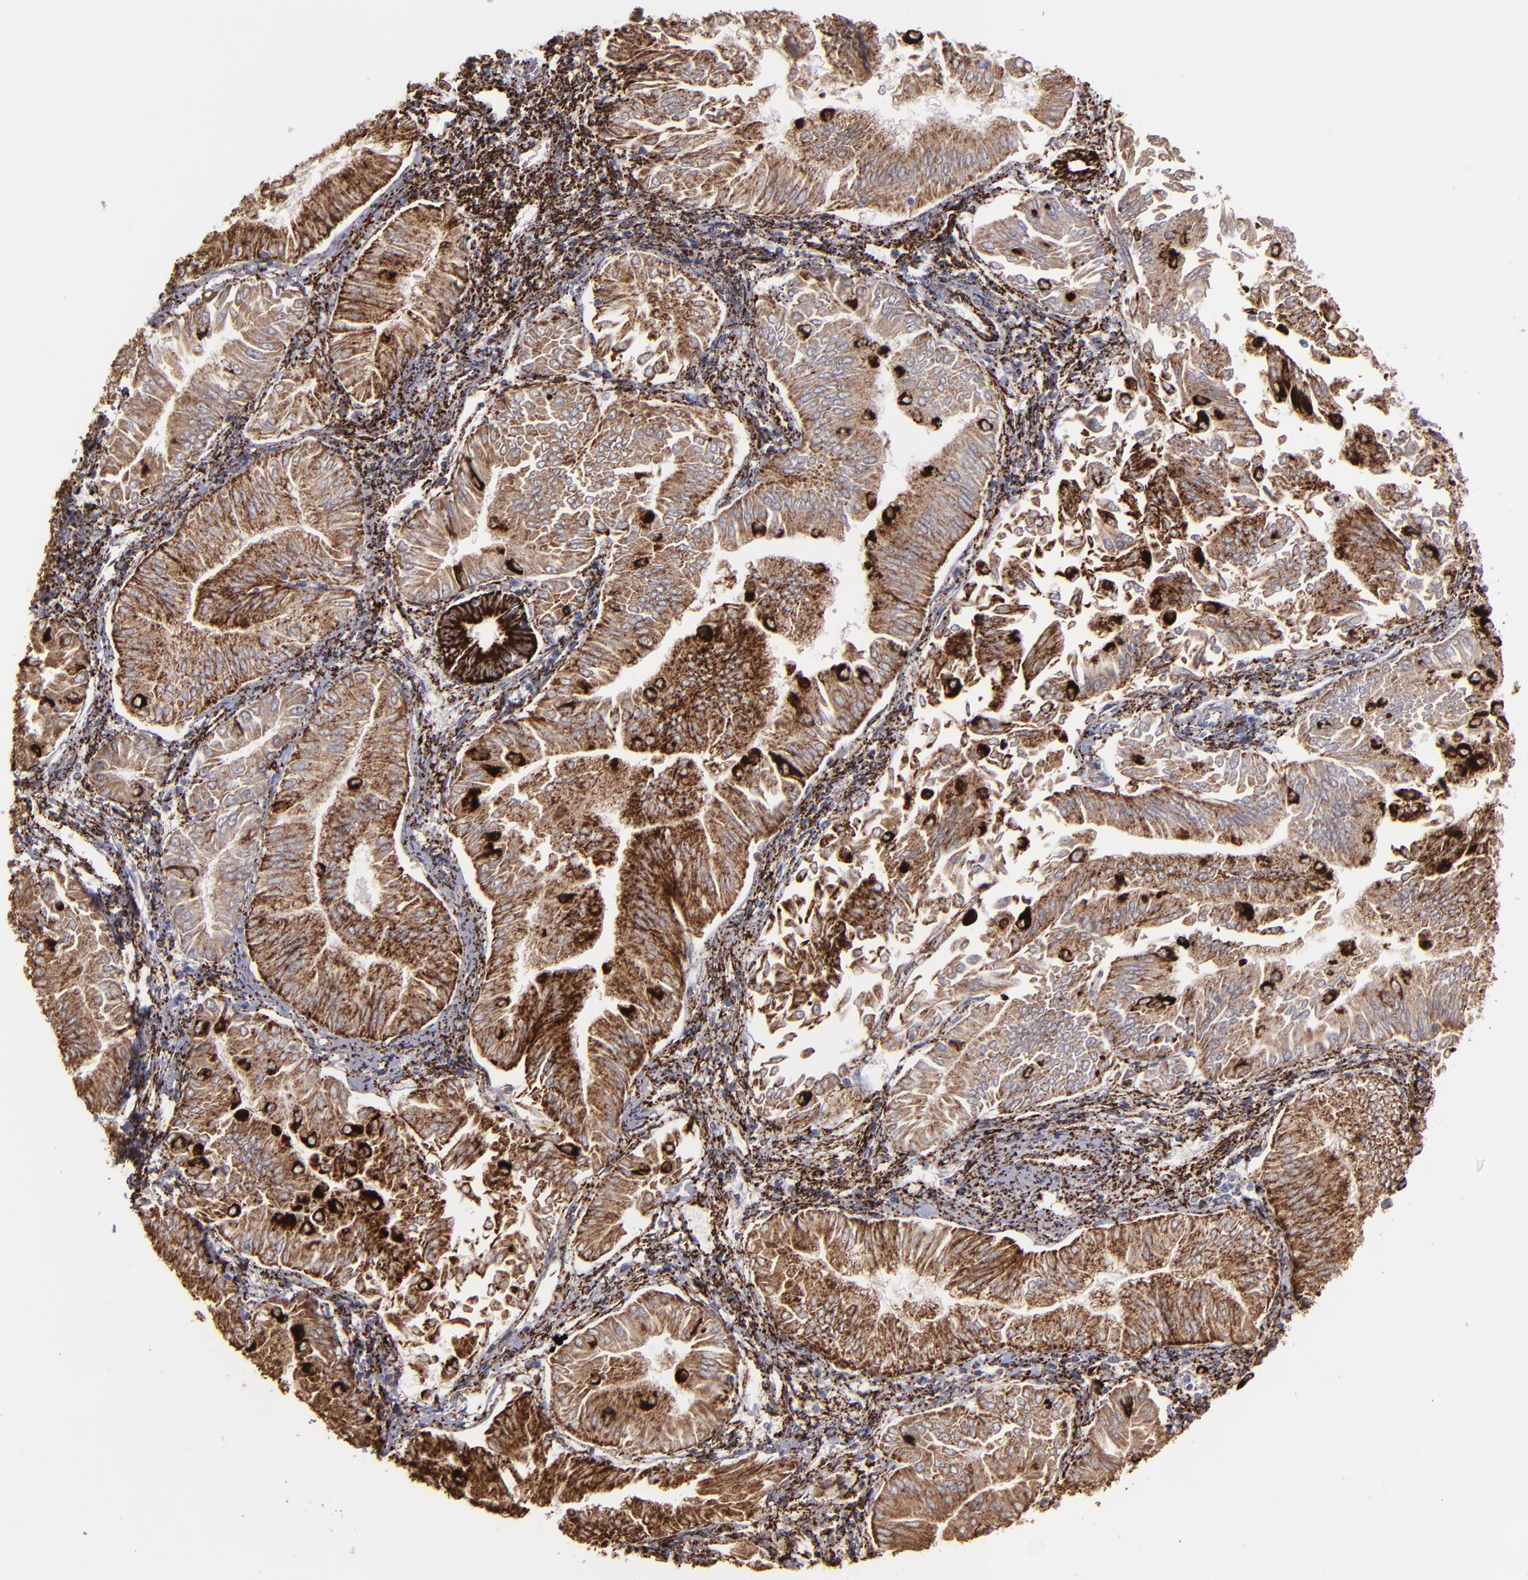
{"staining": {"intensity": "moderate", "quantity": ">75%", "location": "cytoplasmic/membranous"}, "tissue": "endometrial cancer", "cell_type": "Tumor cells", "image_type": "cancer", "snomed": [{"axis": "morphology", "description": "Adenocarcinoma, NOS"}, {"axis": "topography", "description": "Endometrium"}], "caption": "DAB (3,3'-diaminobenzidine) immunohistochemical staining of human endometrial cancer exhibits moderate cytoplasmic/membranous protein staining in approximately >75% of tumor cells. Nuclei are stained in blue.", "gene": "MAOB", "patient": {"sex": "female", "age": 53}}